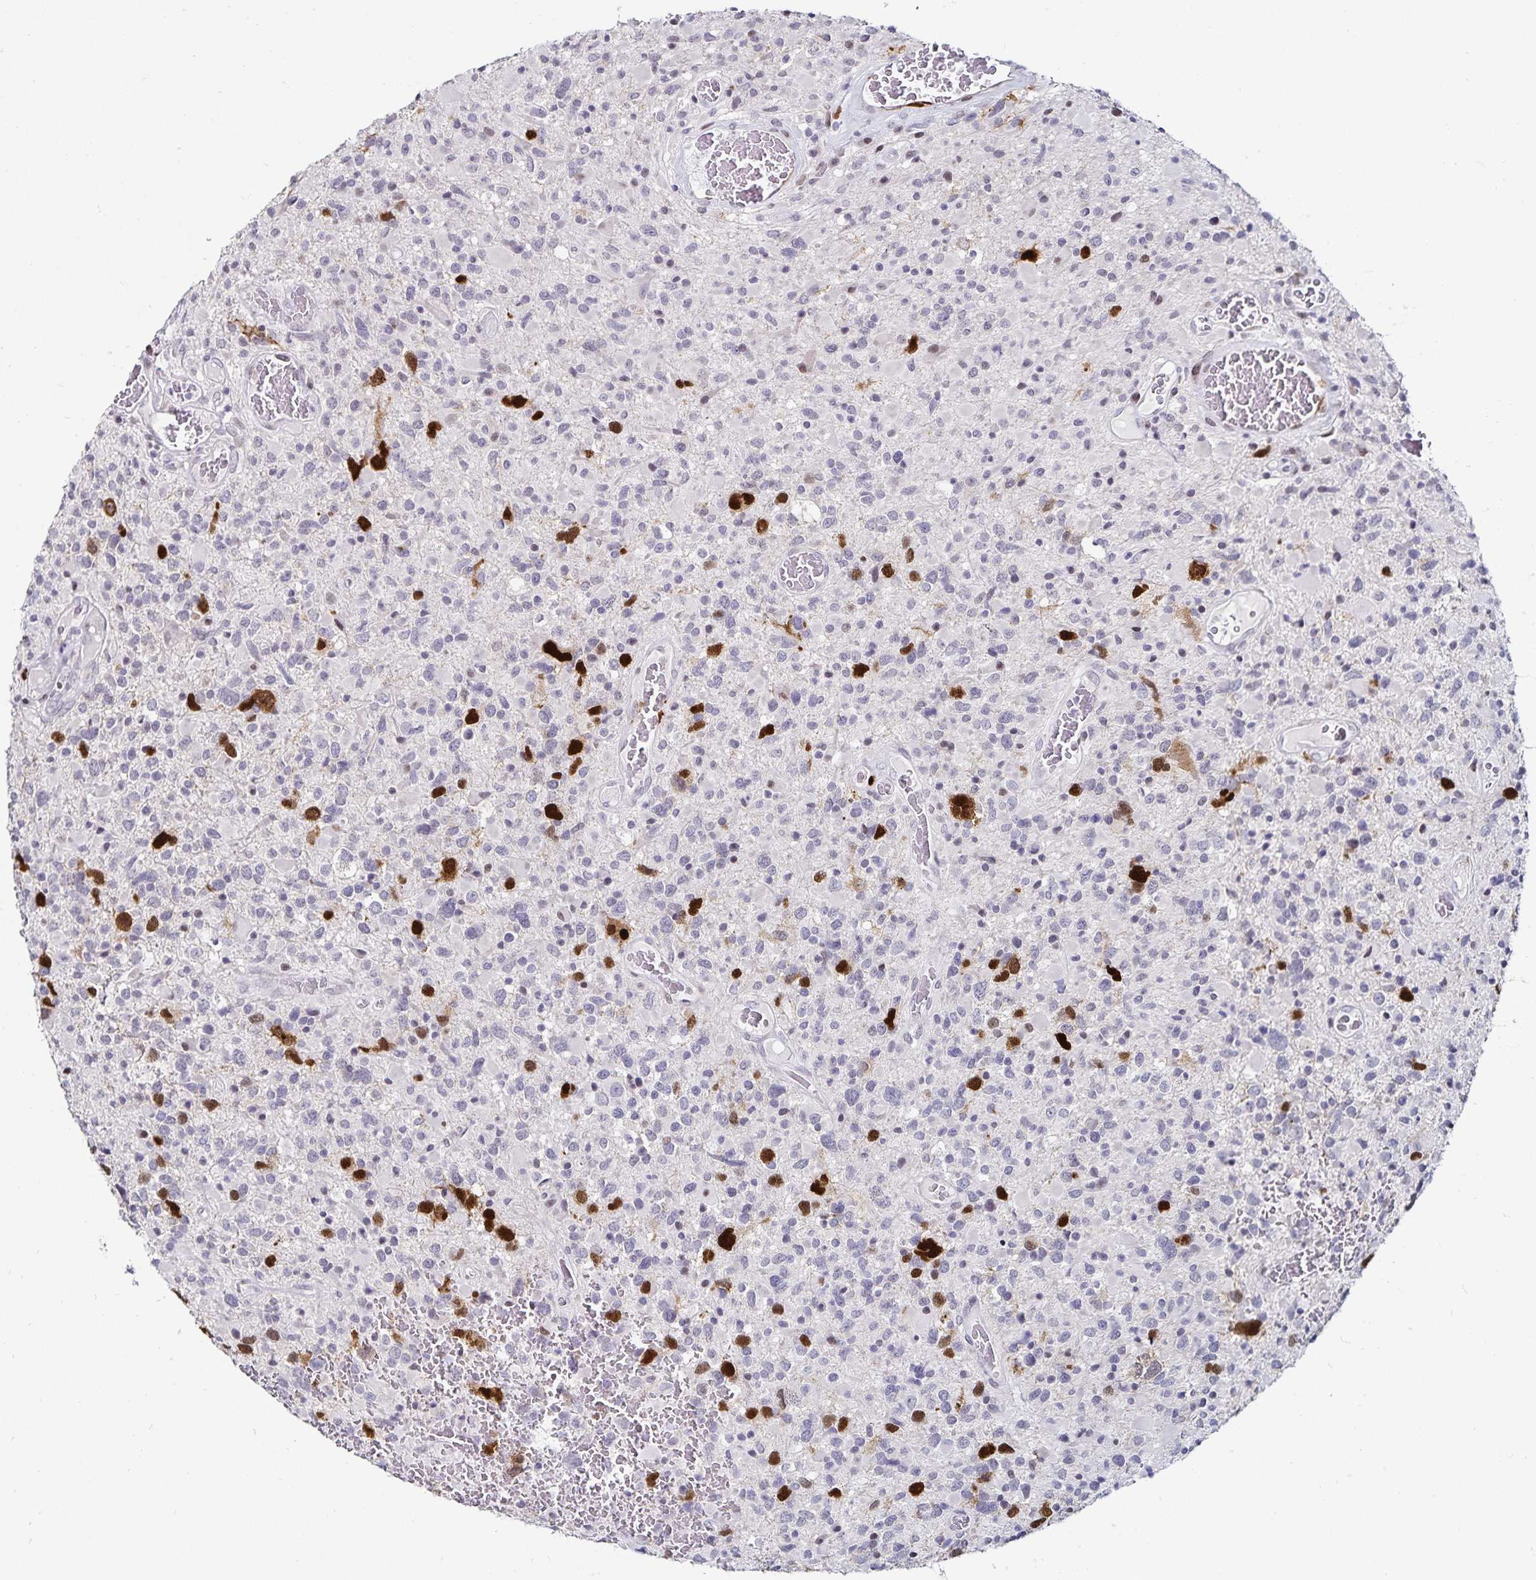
{"staining": {"intensity": "strong", "quantity": "<25%", "location": "nuclear"}, "tissue": "glioma", "cell_type": "Tumor cells", "image_type": "cancer", "snomed": [{"axis": "morphology", "description": "Glioma, malignant, High grade"}, {"axis": "topography", "description": "Brain"}], "caption": "Immunohistochemistry (IHC) staining of glioma, which demonstrates medium levels of strong nuclear positivity in about <25% of tumor cells indicating strong nuclear protein staining. The staining was performed using DAB (brown) for protein detection and nuclei were counterstained in hematoxylin (blue).", "gene": "ANLN", "patient": {"sex": "female", "age": 40}}